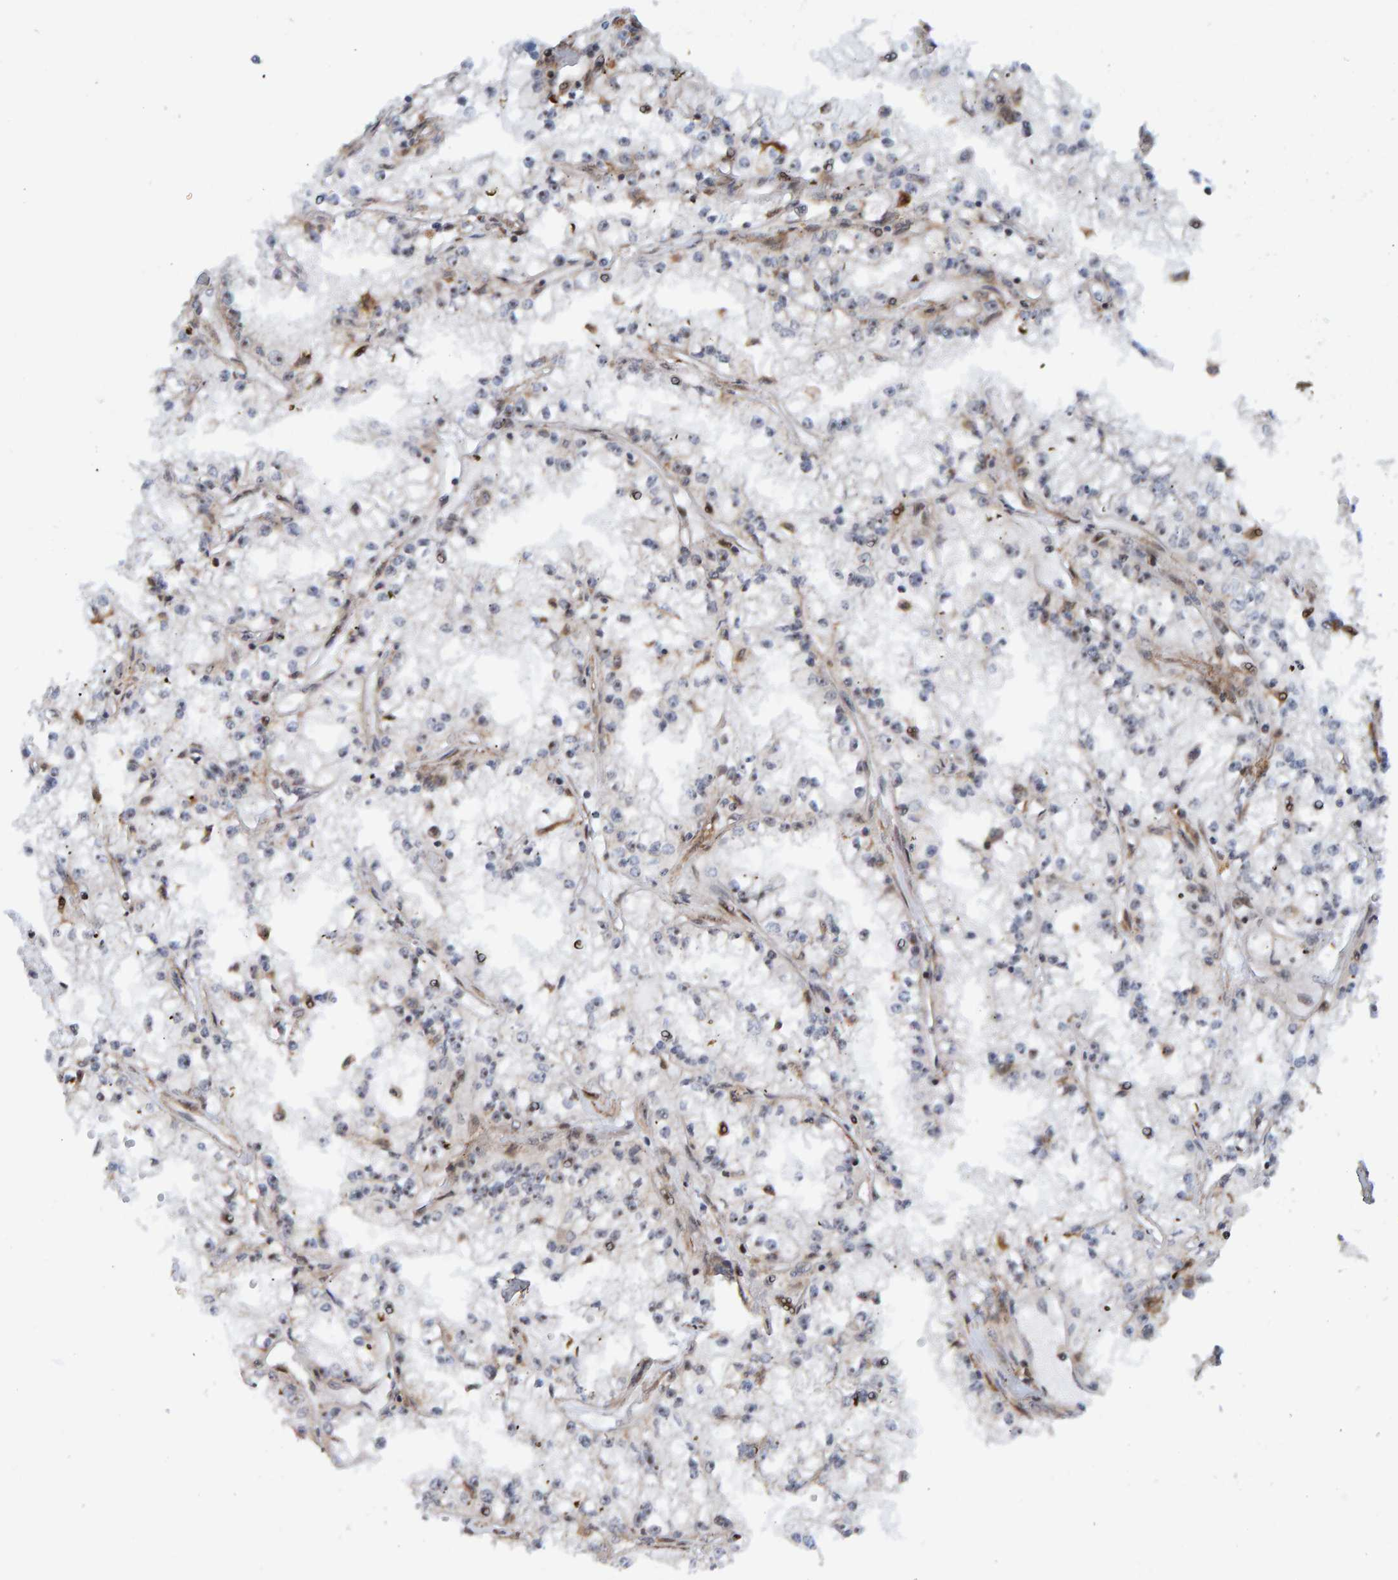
{"staining": {"intensity": "moderate", "quantity": "<25%", "location": "nuclear"}, "tissue": "renal cancer", "cell_type": "Tumor cells", "image_type": "cancer", "snomed": [{"axis": "morphology", "description": "Adenocarcinoma, NOS"}, {"axis": "topography", "description": "Kidney"}], "caption": "This image shows IHC staining of human renal cancer (adenocarcinoma), with low moderate nuclear expression in approximately <25% of tumor cells.", "gene": "ZNF366", "patient": {"sex": "male", "age": 56}}